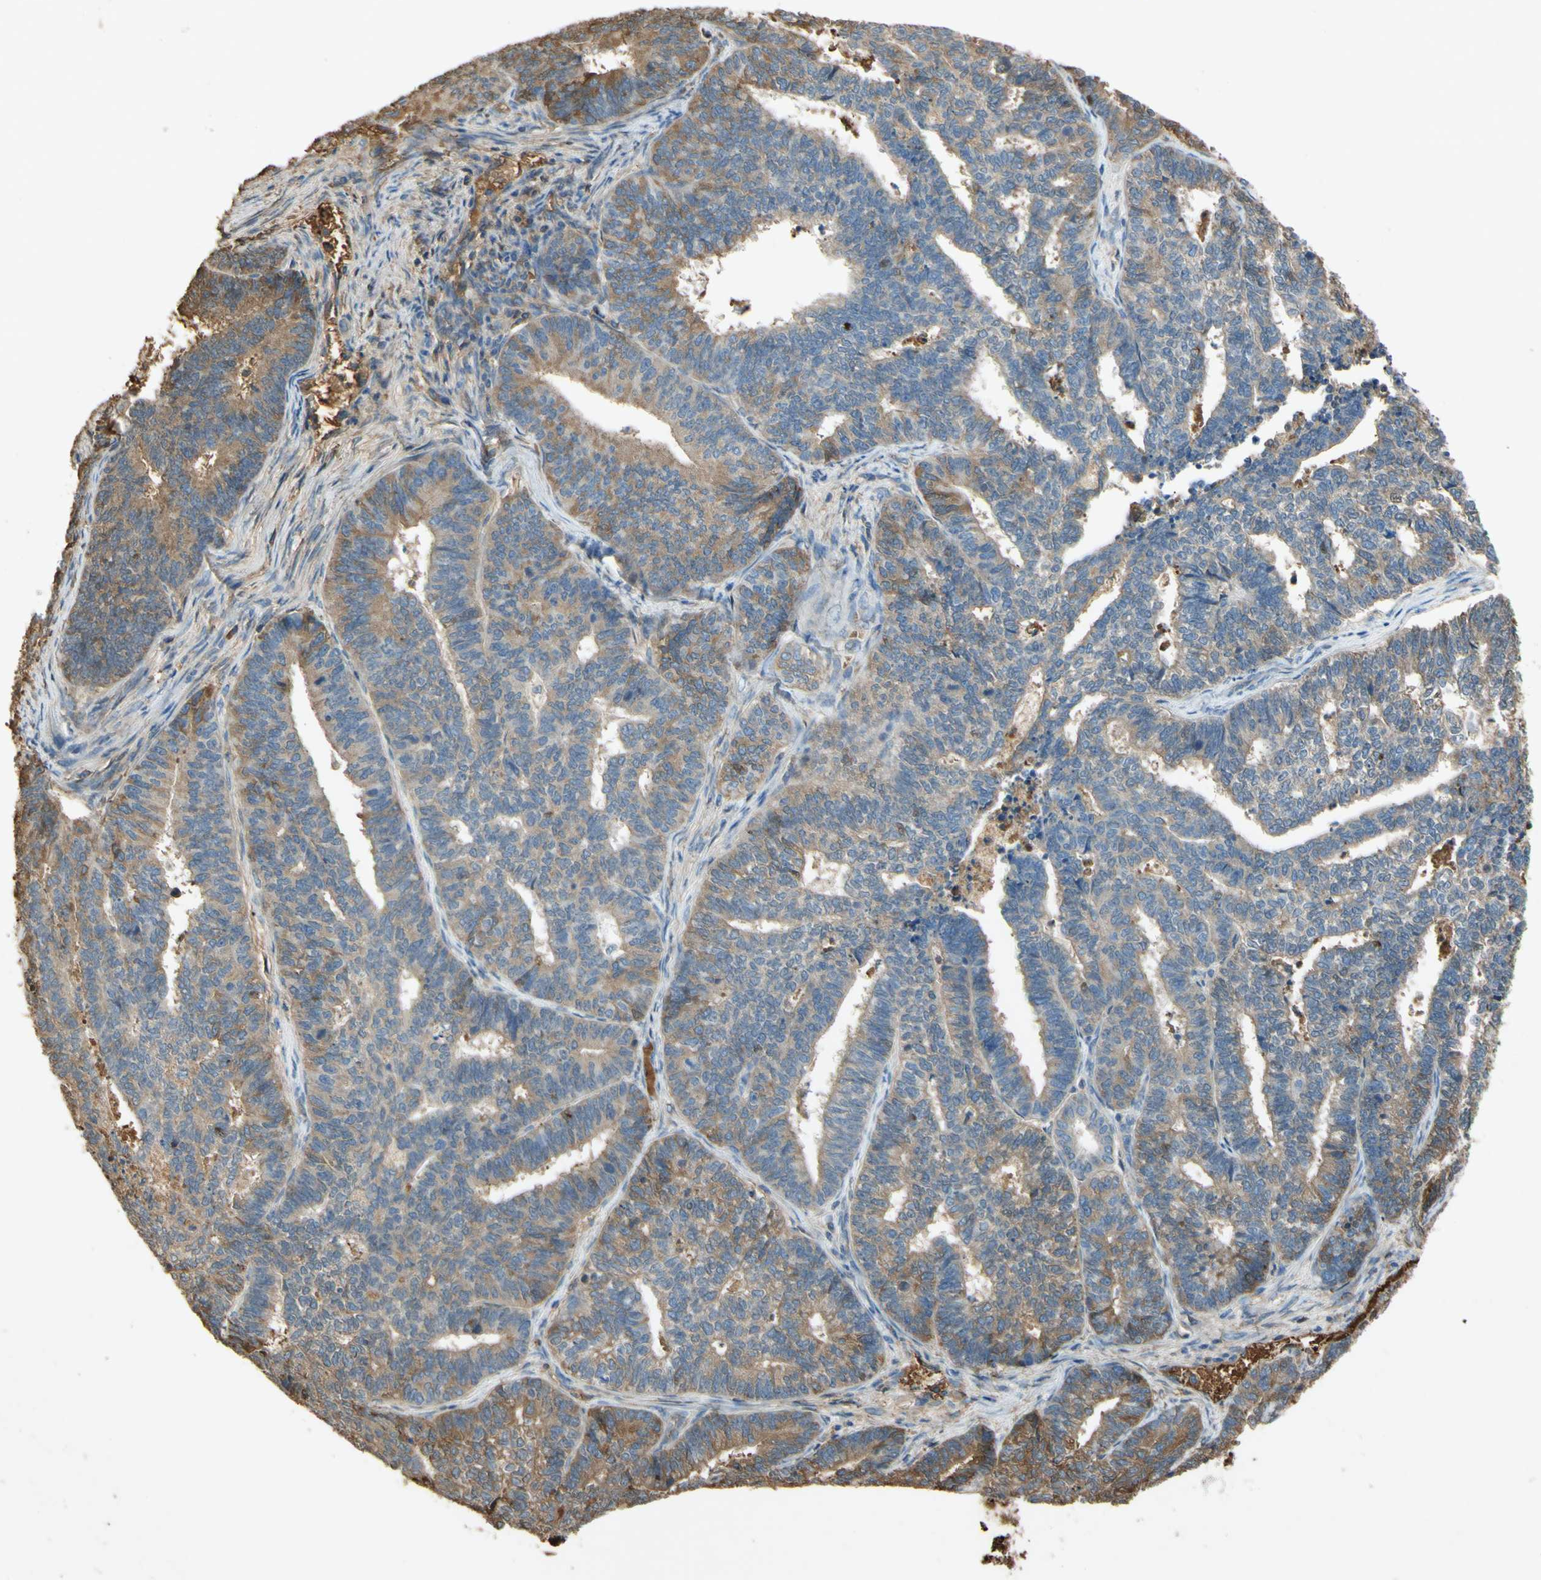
{"staining": {"intensity": "weak", "quantity": ">75%", "location": "cytoplasmic/membranous"}, "tissue": "endometrial cancer", "cell_type": "Tumor cells", "image_type": "cancer", "snomed": [{"axis": "morphology", "description": "Adenocarcinoma, NOS"}, {"axis": "topography", "description": "Endometrium"}], "caption": "The image demonstrates staining of adenocarcinoma (endometrial), revealing weak cytoplasmic/membranous protein expression (brown color) within tumor cells.", "gene": "TIMP2", "patient": {"sex": "female", "age": 70}}